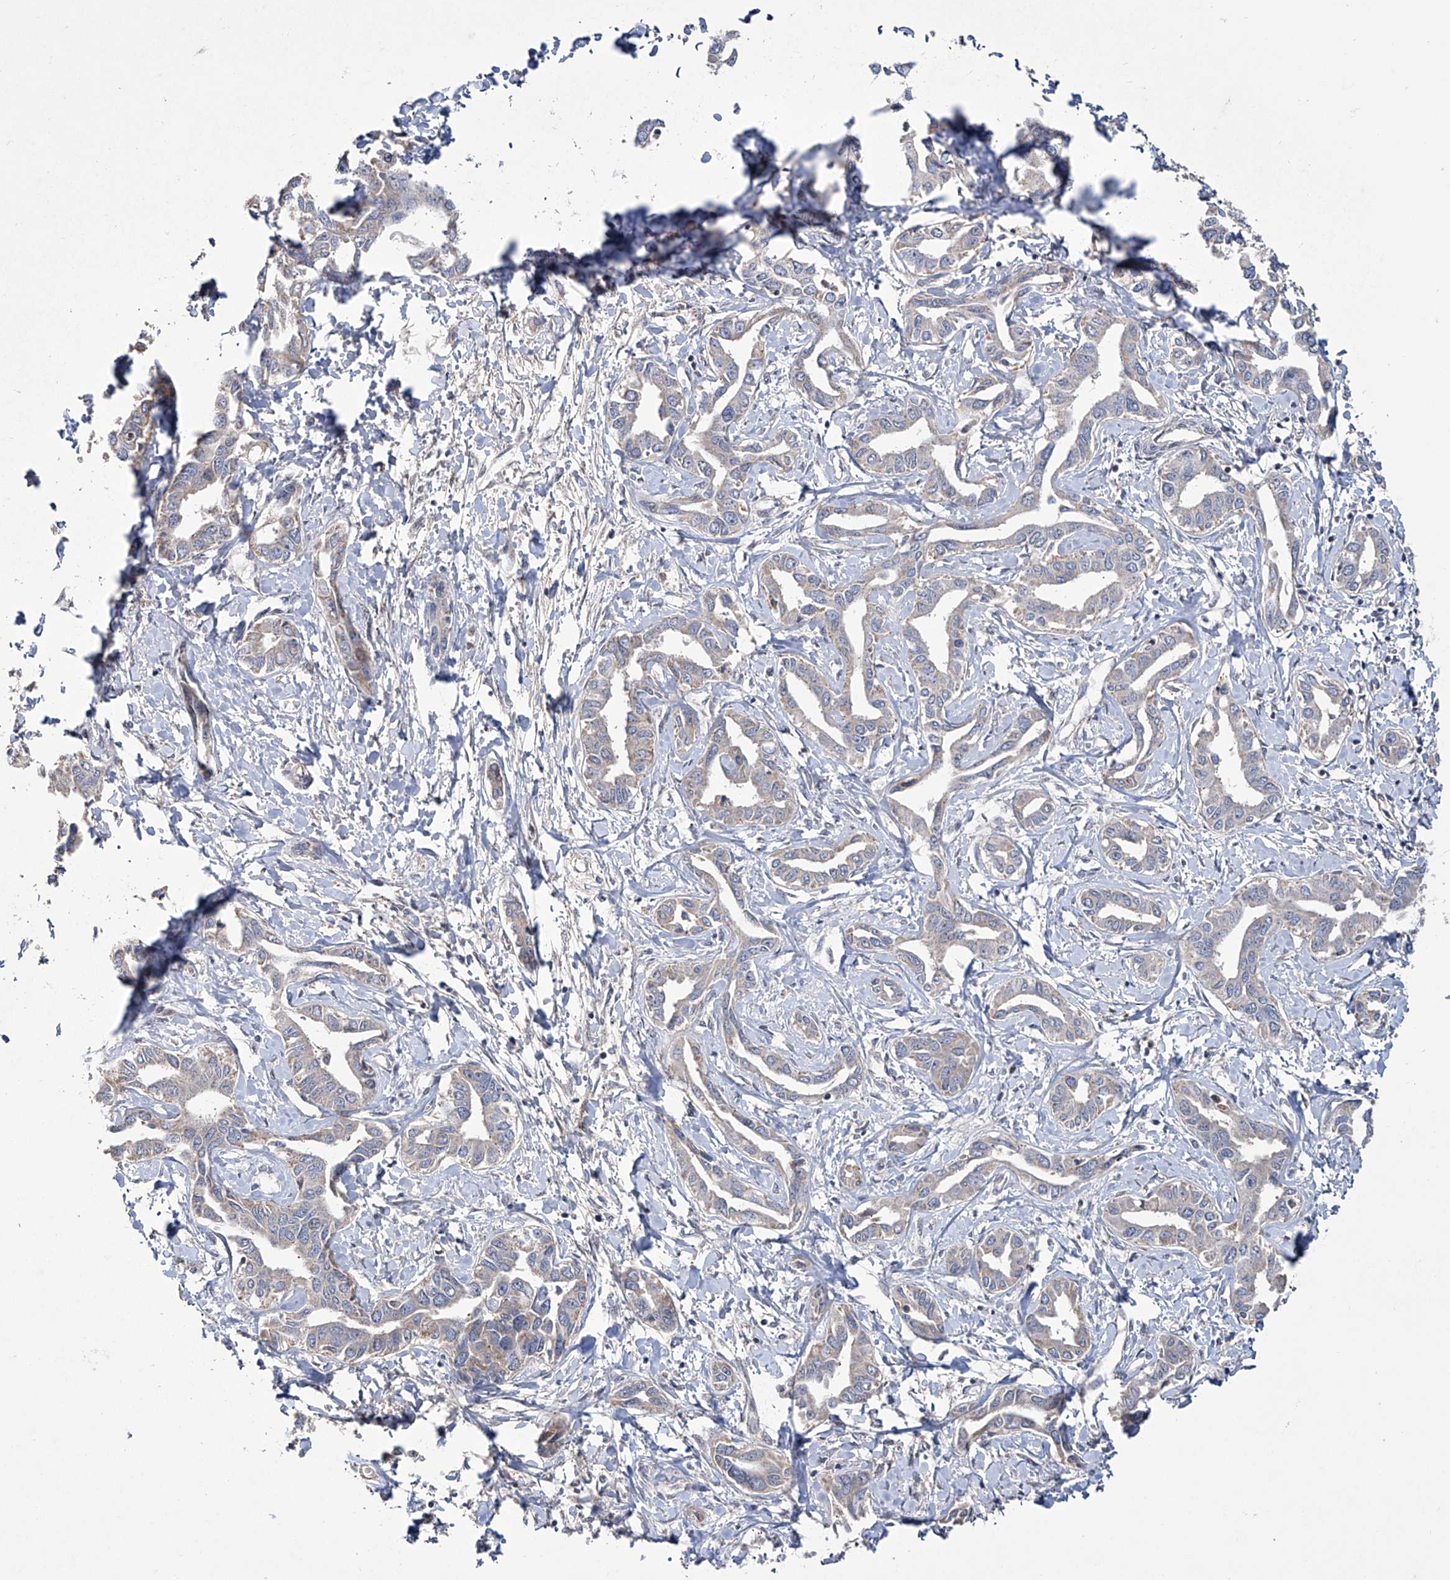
{"staining": {"intensity": "negative", "quantity": "none", "location": "none"}, "tissue": "liver cancer", "cell_type": "Tumor cells", "image_type": "cancer", "snomed": [{"axis": "morphology", "description": "Cholangiocarcinoma"}, {"axis": "topography", "description": "Liver"}], "caption": "A micrograph of human cholangiocarcinoma (liver) is negative for staining in tumor cells.", "gene": "TRIM60", "patient": {"sex": "male", "age": 59}}